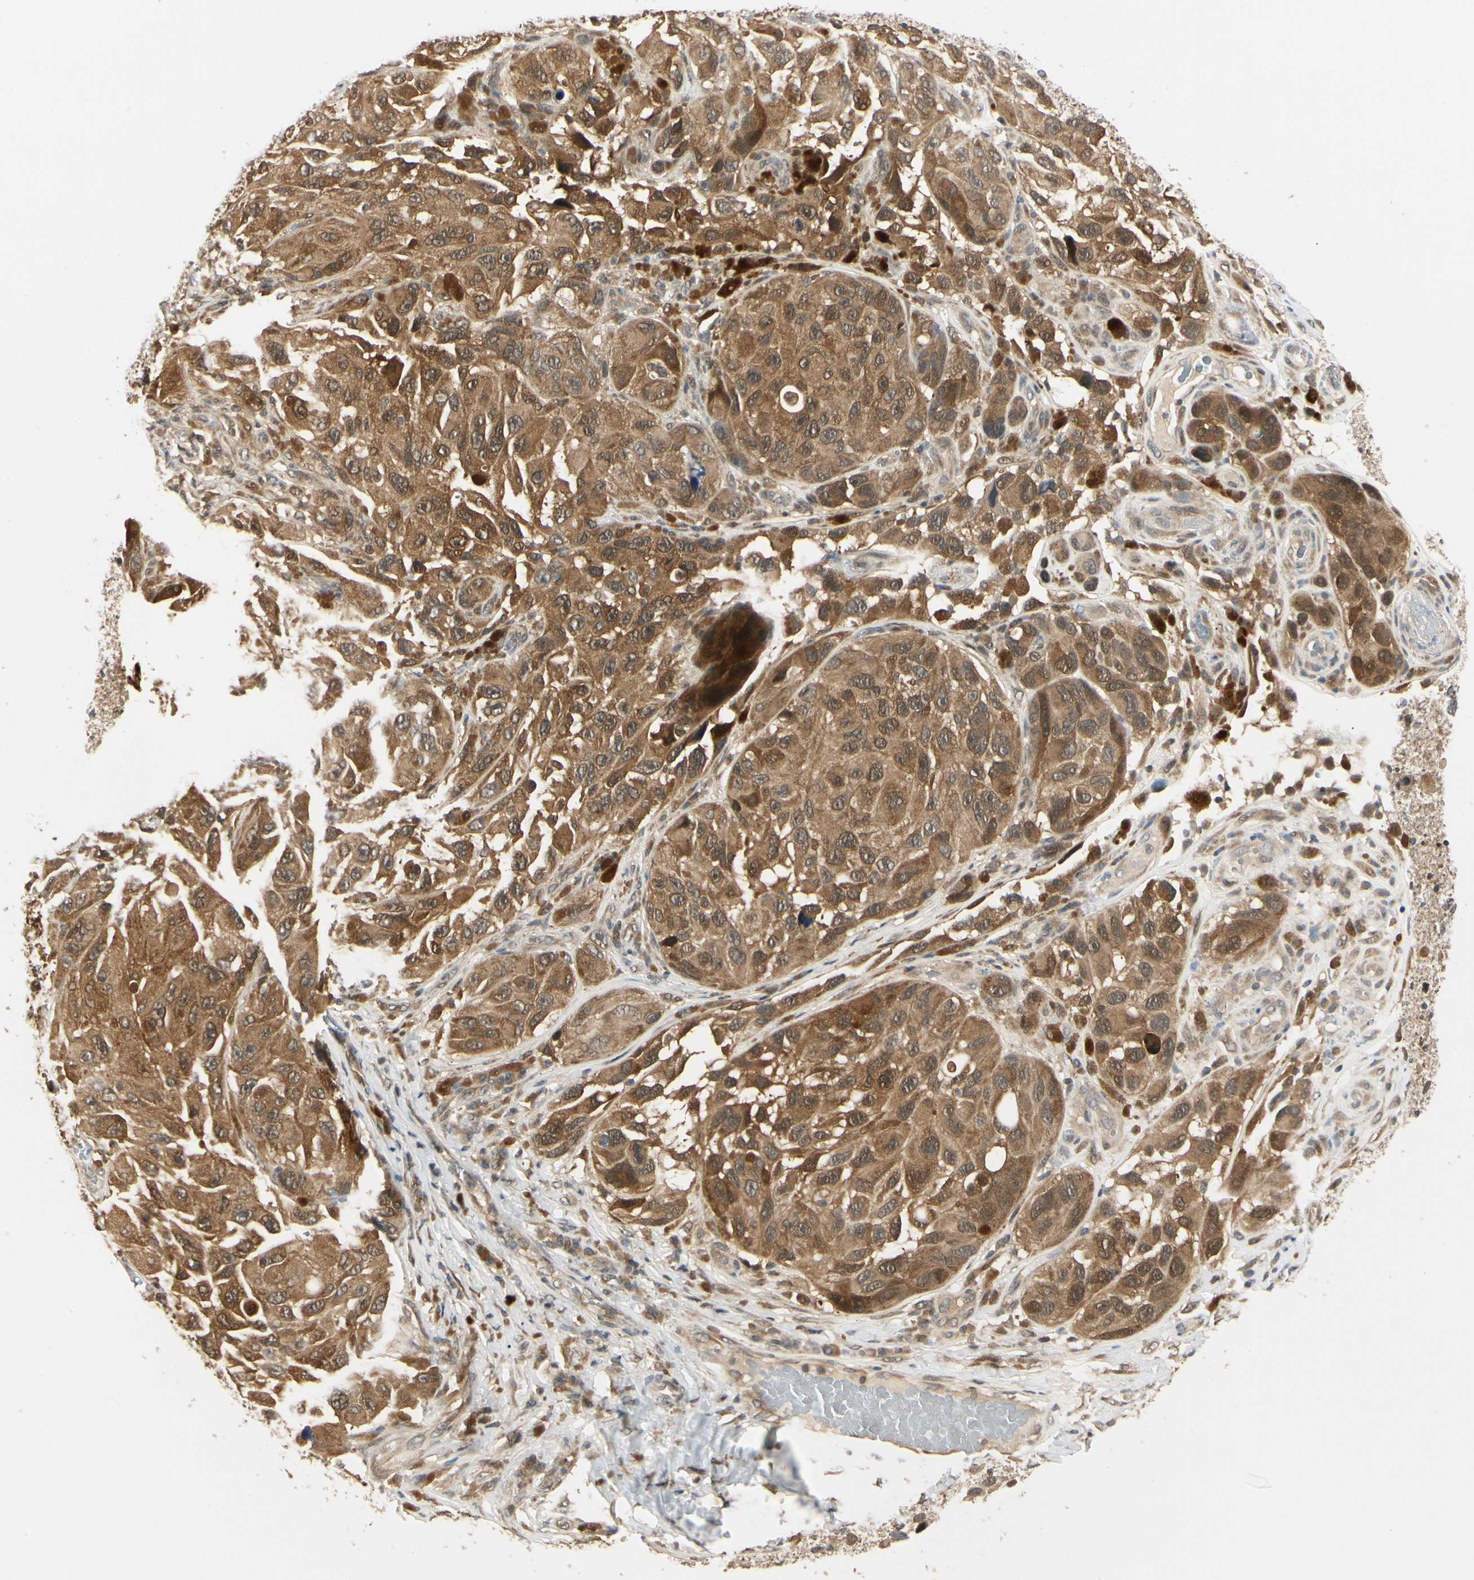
{"staining": {"intensity": "strong", "quantity": ">75%", "location": "cytoplasmic/membranous,nuclear"}, "tissue": "melanoma", "cell_type": "Tumor cells", "image_type": "cancer", "snomed": [{"axis": "morphology", "description": "Malignant melanoma, NOS"}, {"axis": "topography", "description": "Skin"}], "caption": "IHC staining of melanoma, which reveals high levels of strong cytoplasmic/membranous and nuclear staining in about >75% of tumor cells indicating strong cytoplasmic/membranous and nuclear protein expression. The staining was performed using DAB (3,3'-diaminobenzidine) (brown) for protein detection and nuclei were counterstained in hematoxylin (blue).", "gene": "UBE2Z", "patient": {"sex": "female", "age": 73}}